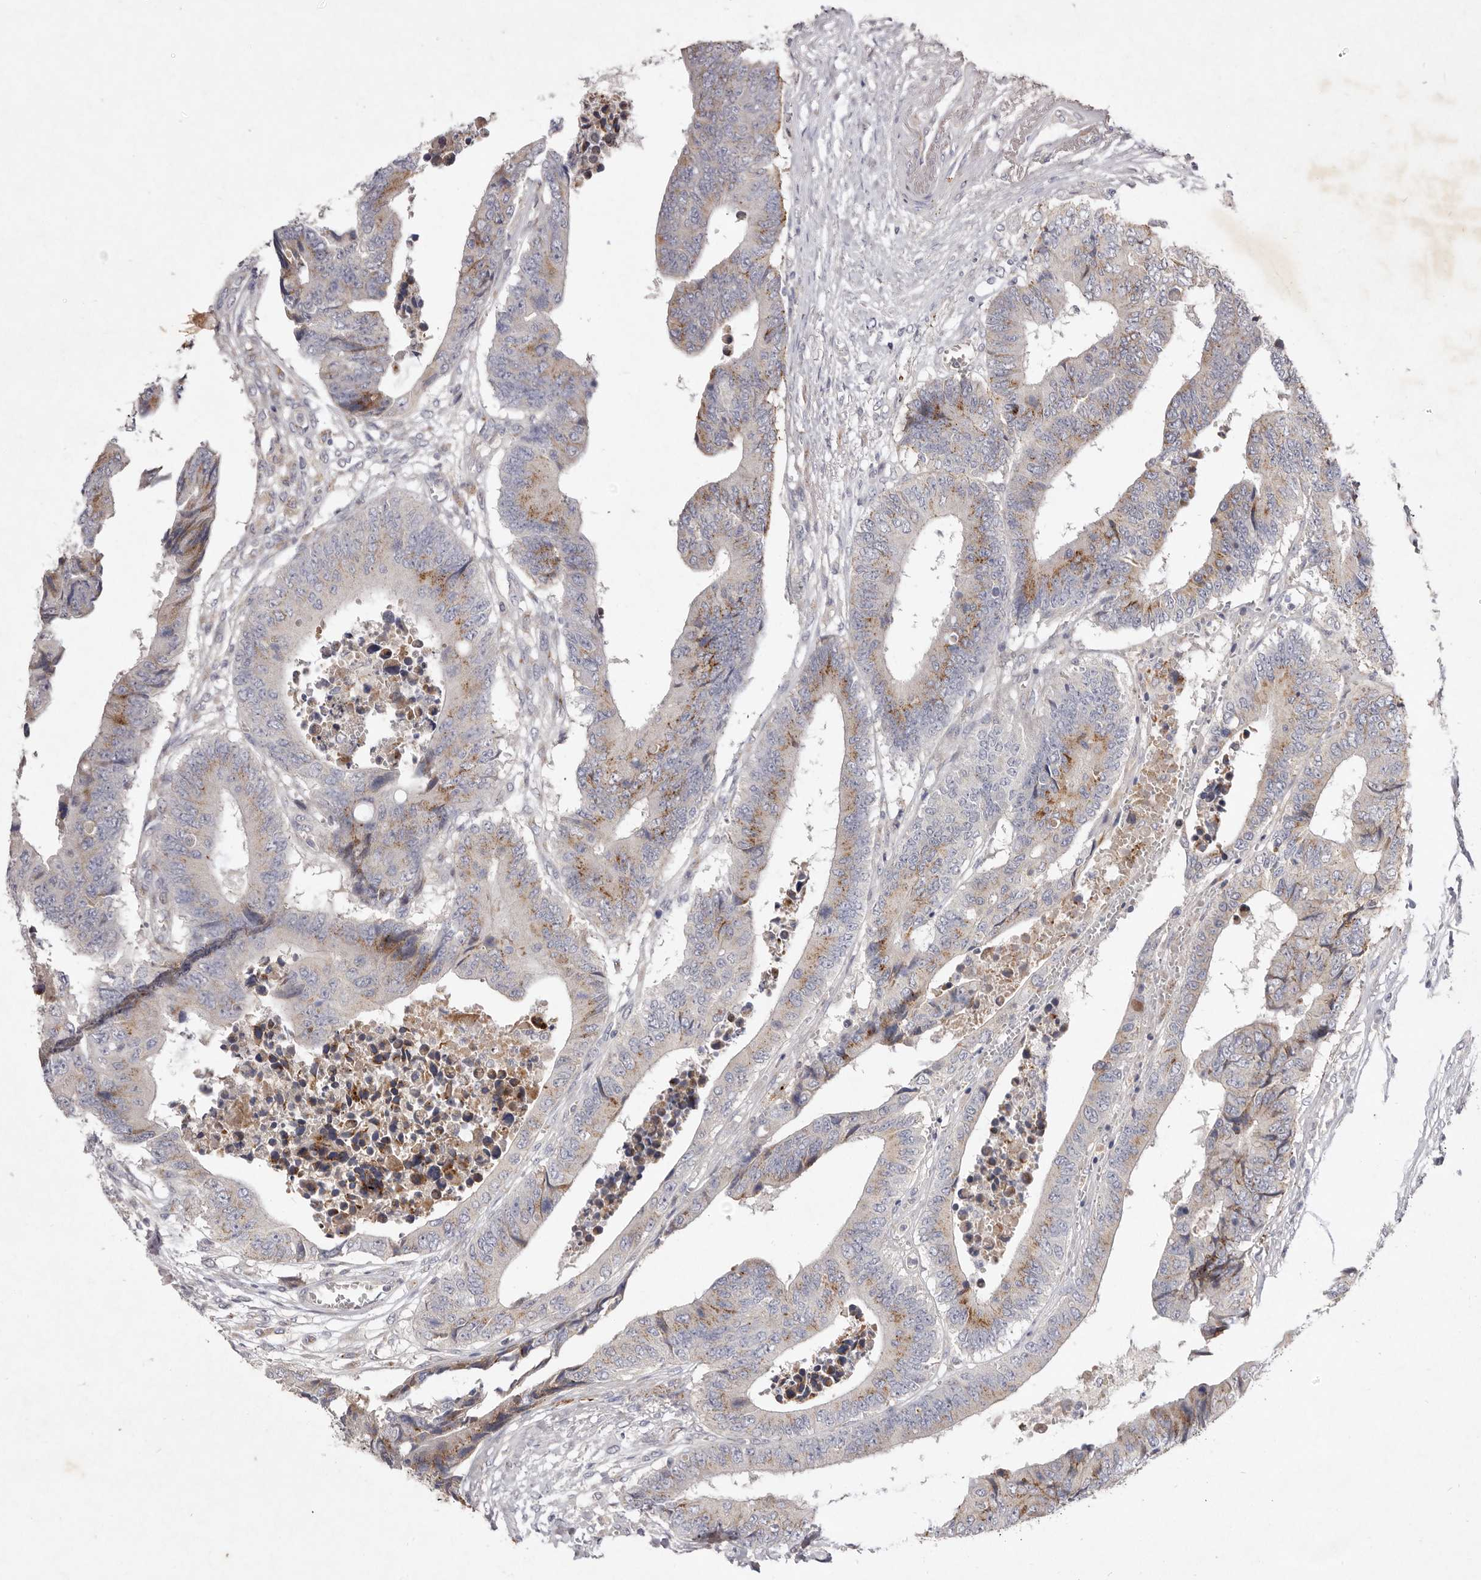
{"staining": {"intensity": "moderate", "quantity": "25%-75%", "location": "cytoplasmic/membranous"}, "tissue": "colorectal cancer", "cell_type": "Tumor cells", "image_type": "cancer", "snomed": [{"axis": "morphology", "description": "Adenocarcinoma, NOS"}, {"axis": "topography", "description": "Rectum"}], "caption": "Immunohistochemical staining of human colorectal cancer (adenocarcinoma) displays moderate cytoplasmic/membranous protein positivity in approximately 25%-75% of tumor cells.", "gene": "USP24", "patient": {"sex": "male", "age": 84}}